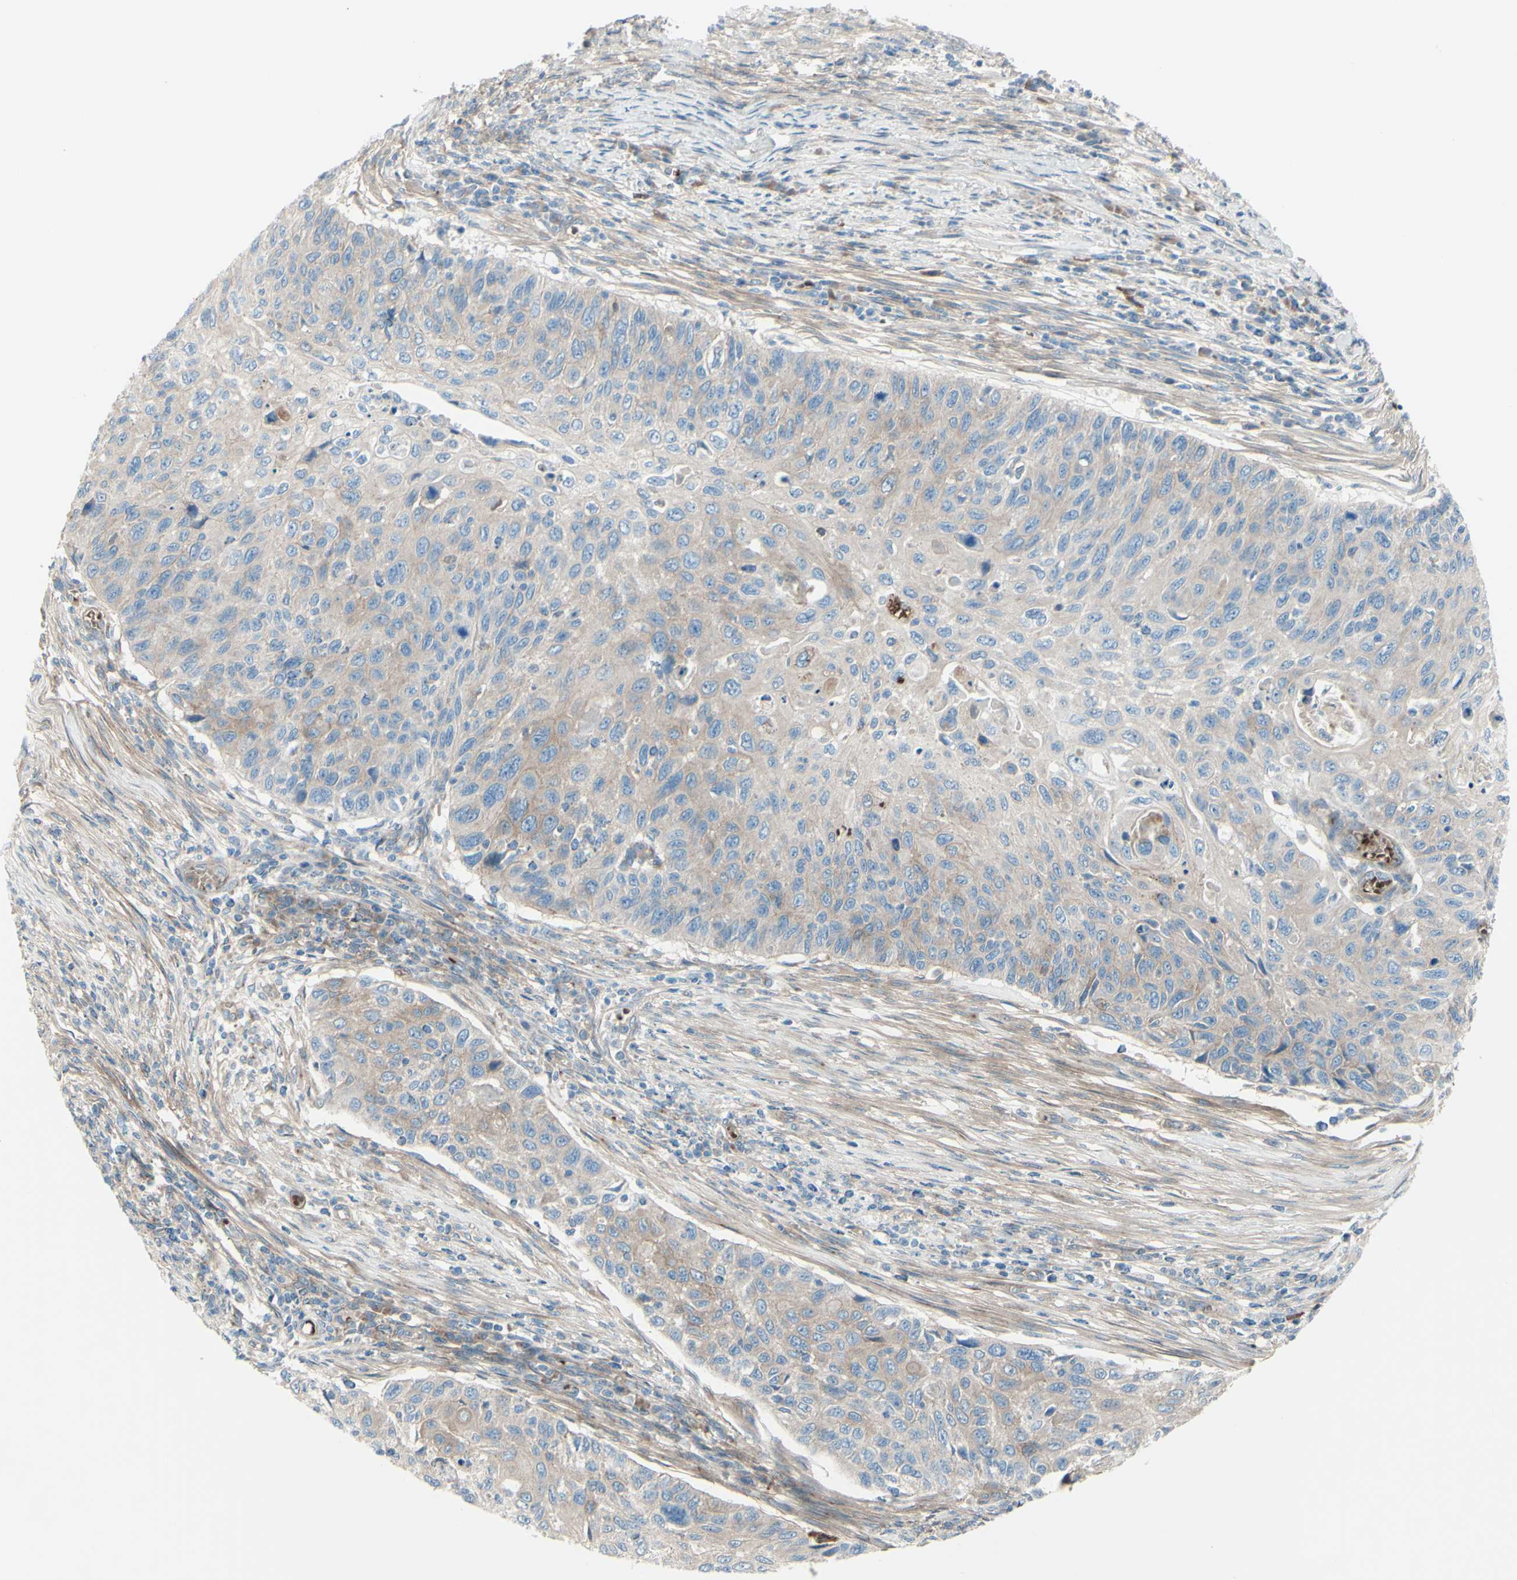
{"staining": {"intensity": "weak", "quantity": "25%-75%", "location": "cytoplasmic/membranous"}, "tissue": "cervical cancer", "cell_type": "Tumor cells", "image_type": "cancer", "snomed": [{"axis": "morphology", "description": "Squamous cell carcinoma, NOS"}, {"axis": "topography", "description": "Cervix"}], "caption": "This image shows IHC staining of cervical cancer (squamous cell carcinoma), with low weak cytoplasmic/membranous positivity in about 25%-75% of tumor cells.", "gene": "PCDHGA2", "patient": {"sex": "female", "age": 70}}